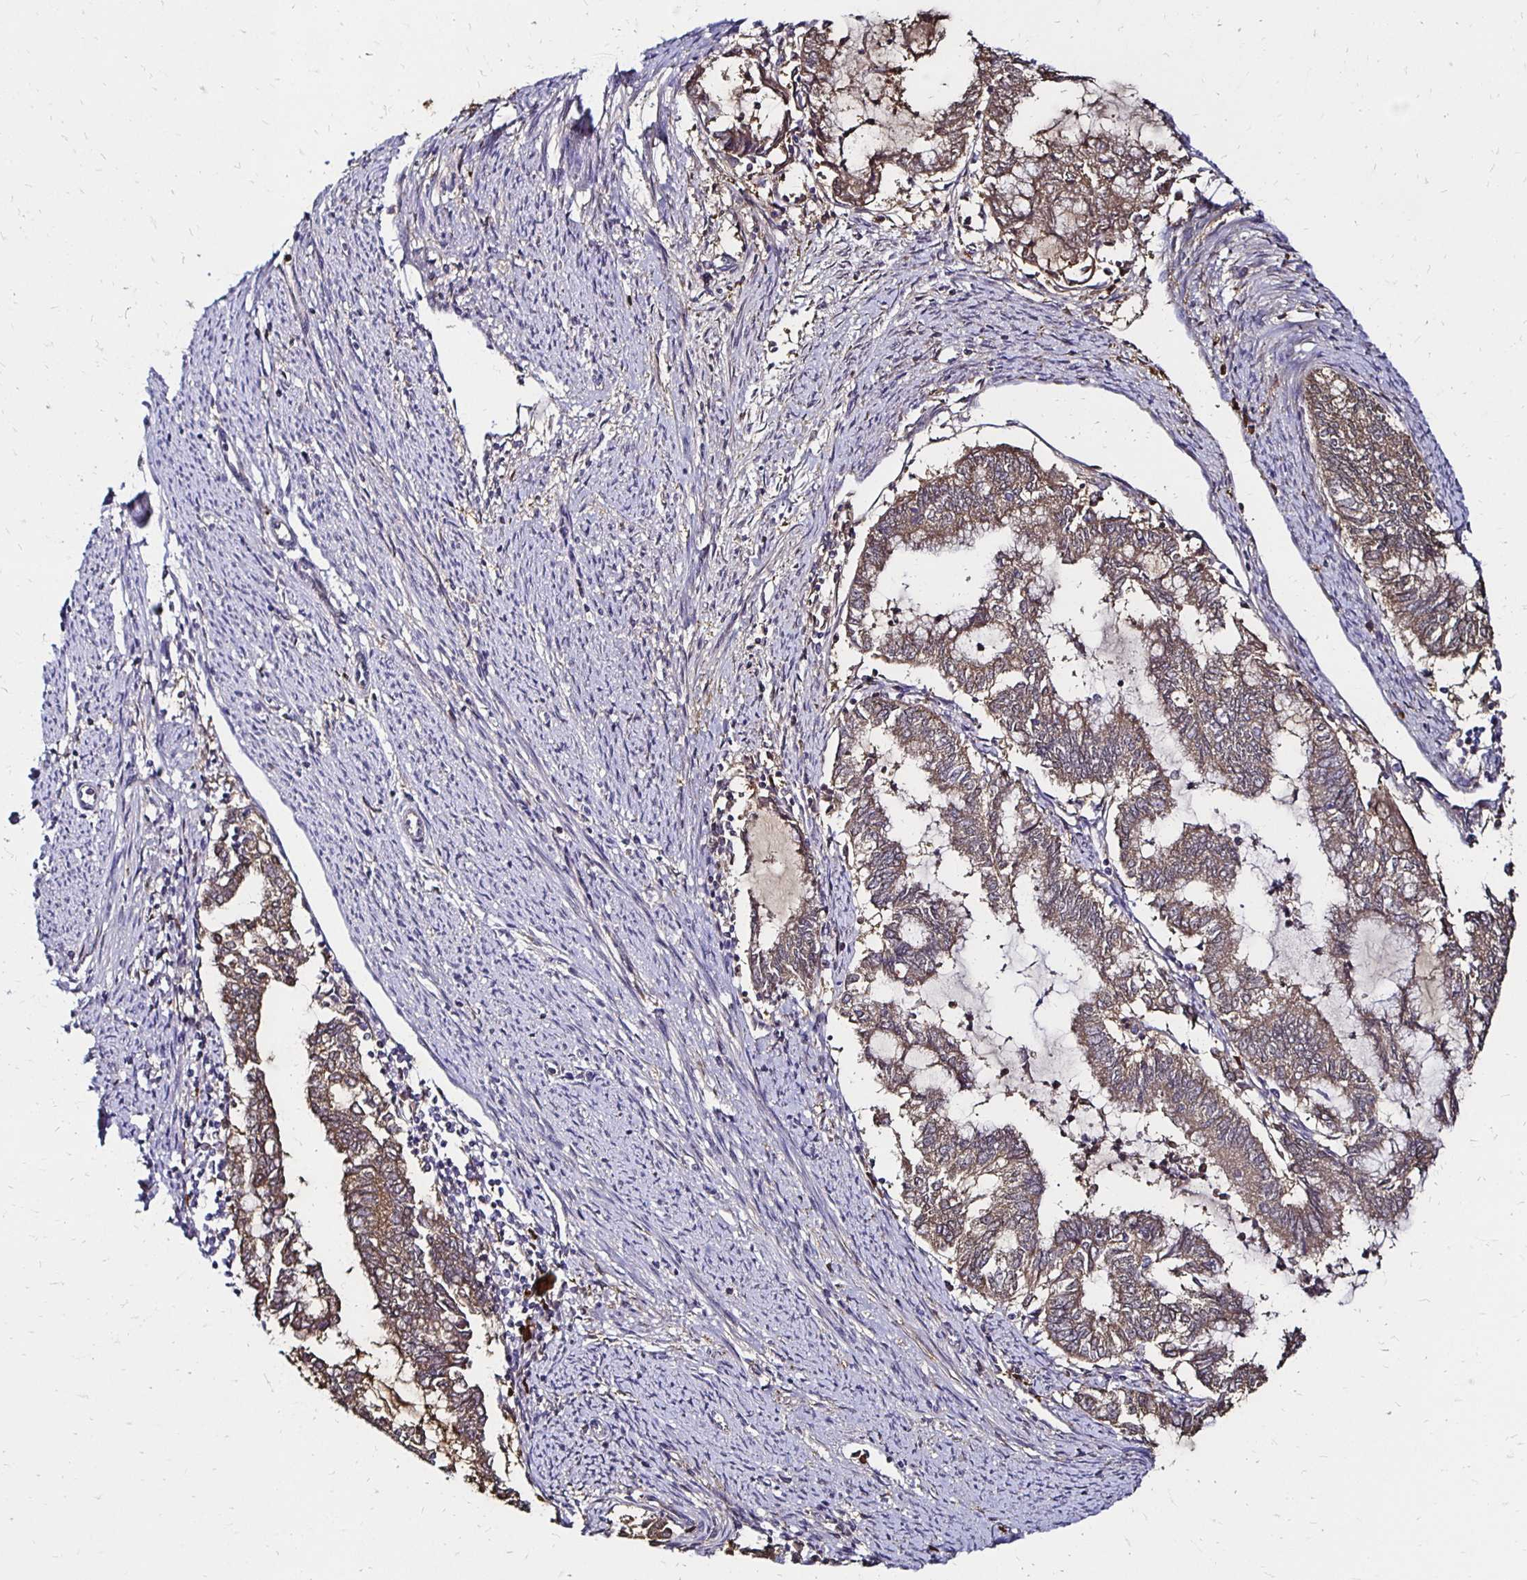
{"staining": {"intensity": "weak", "quantity": ">75%", "location": "cytoplasmic/membranous"}, "tissue": "endometrial cancer", "cell_type": "Tumor cells", "image_type": "cancer", "snomed": [{"axis": "morphology", "description": "Adenocarcinoma, NOS"}, {"axis": "topography", "description": "Endometrium"}], "caption": "Immunohistochemistry (IHC) (DAB (3,3'-diaminobenzidine)) staining of endometrial cancer (adenocarcinoma) displays weak cytoplasmic/membranous protein staining in approximately >75% of tumor cells.", "gene": "TXN", "patient": {"sex": "female", "age": 79}}